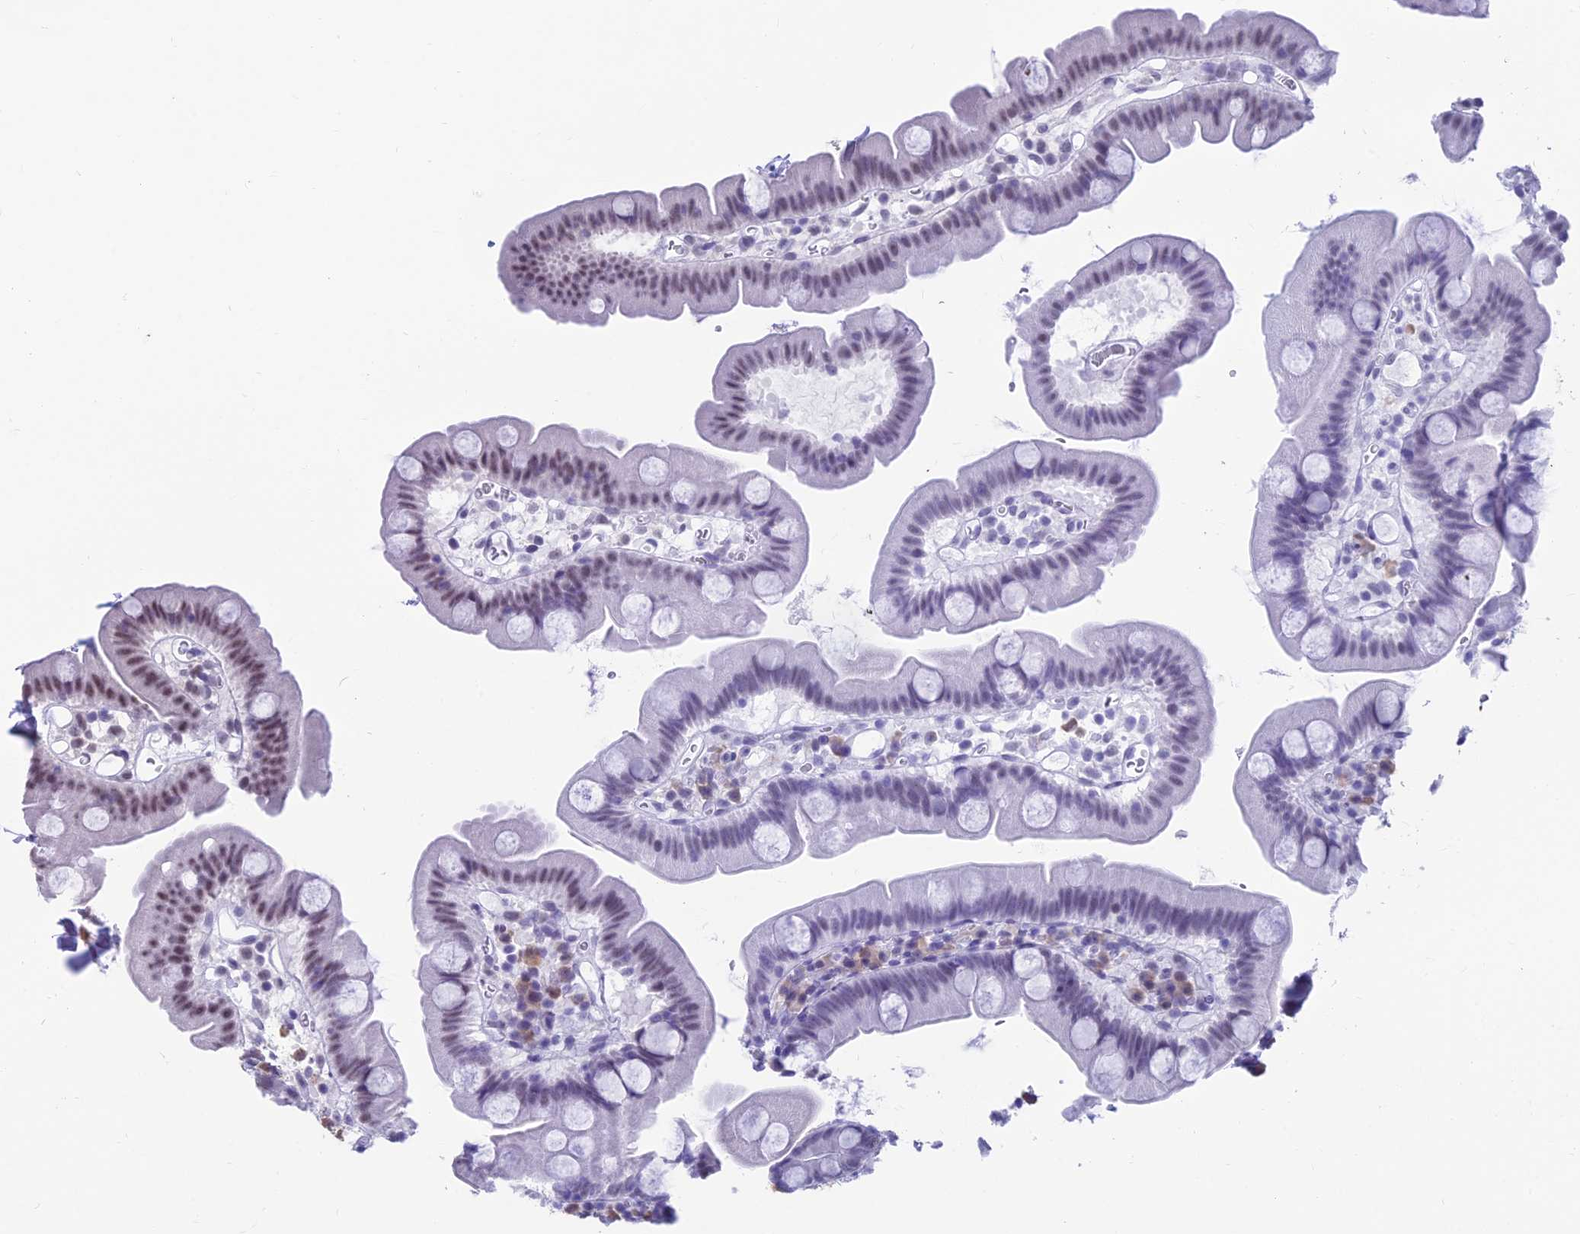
{"staining": {"intensity": "moderate", "quantity": "<25%", "location": "nuclear"}, "tissue": "small intestine", "cell_type": "Glandular cells", "image_type": "normal", "snomed": [{"axis": "morphology", "description": "Normal tissue, NOS"}, {"axis": "topography", "description": "Small intestine"}], "caption": "Immunohistochemical staining of unremarkable small intestine exhibits moderate nuclear protein positivity in approximately <25% of glandular cells.", "gene": "KIAA1191", "patient": {"sex": "female", "age": 68}}